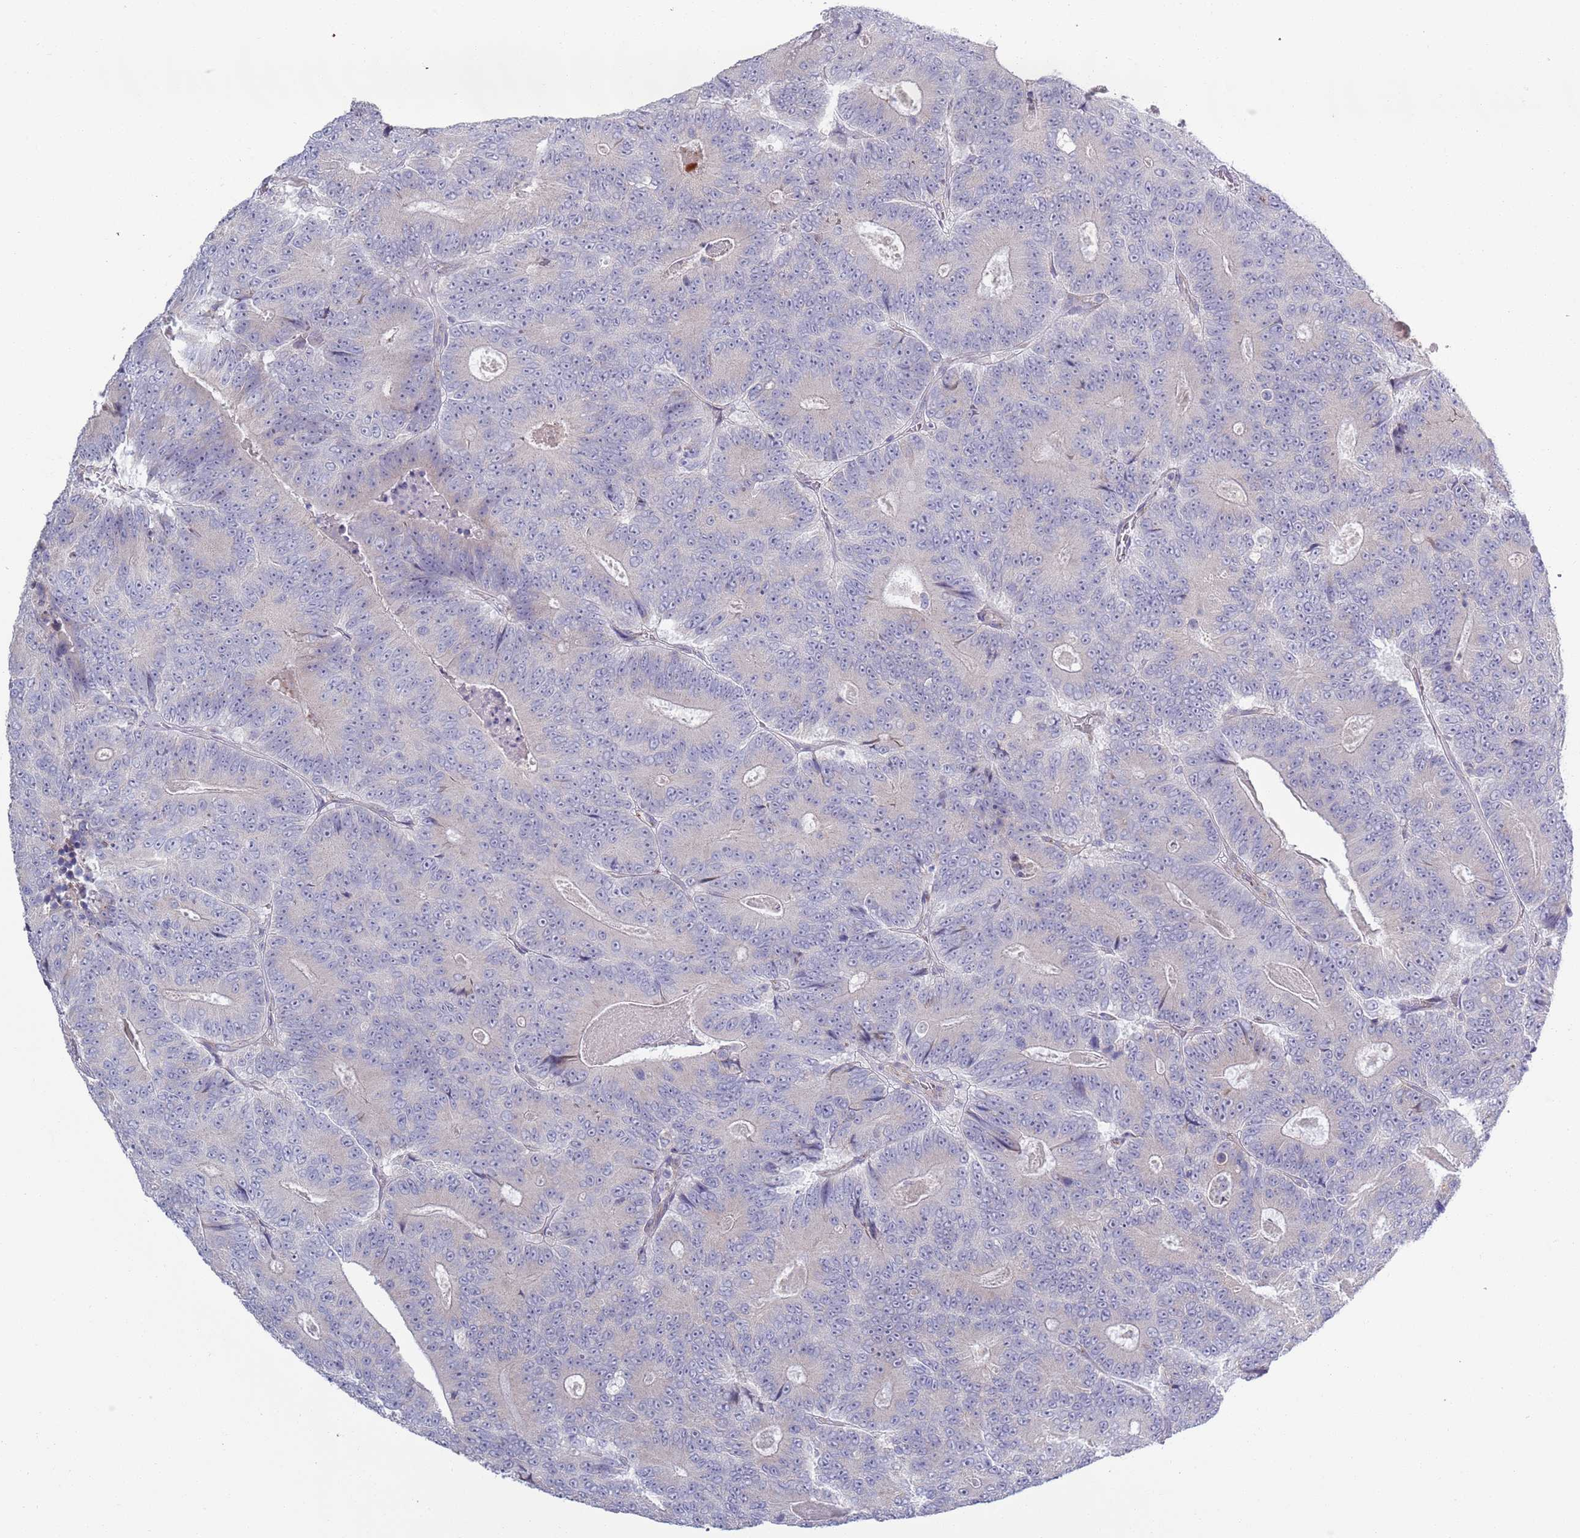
{"staining": {"intensity": "negative", "quantity": "none", "location": "none"}, "tissue": "colorectal cancer", "cell_type": "Tumor cells", "image_type": "cancer", "snomed": [{"axis": "morphology", "description": "Adenocarcinoma, NOS"}, {"axis": "topography", "description": "Colon"}], "caption": "An IHC image of colorectal cancer is shown. There is no staining in tumor cells of colorectal cancer. (Immunohistochemistry (ihc), brightfield microscopy, high magnification).", "gene": "LTB", "patient": {"sex": "male", "age": 83}}